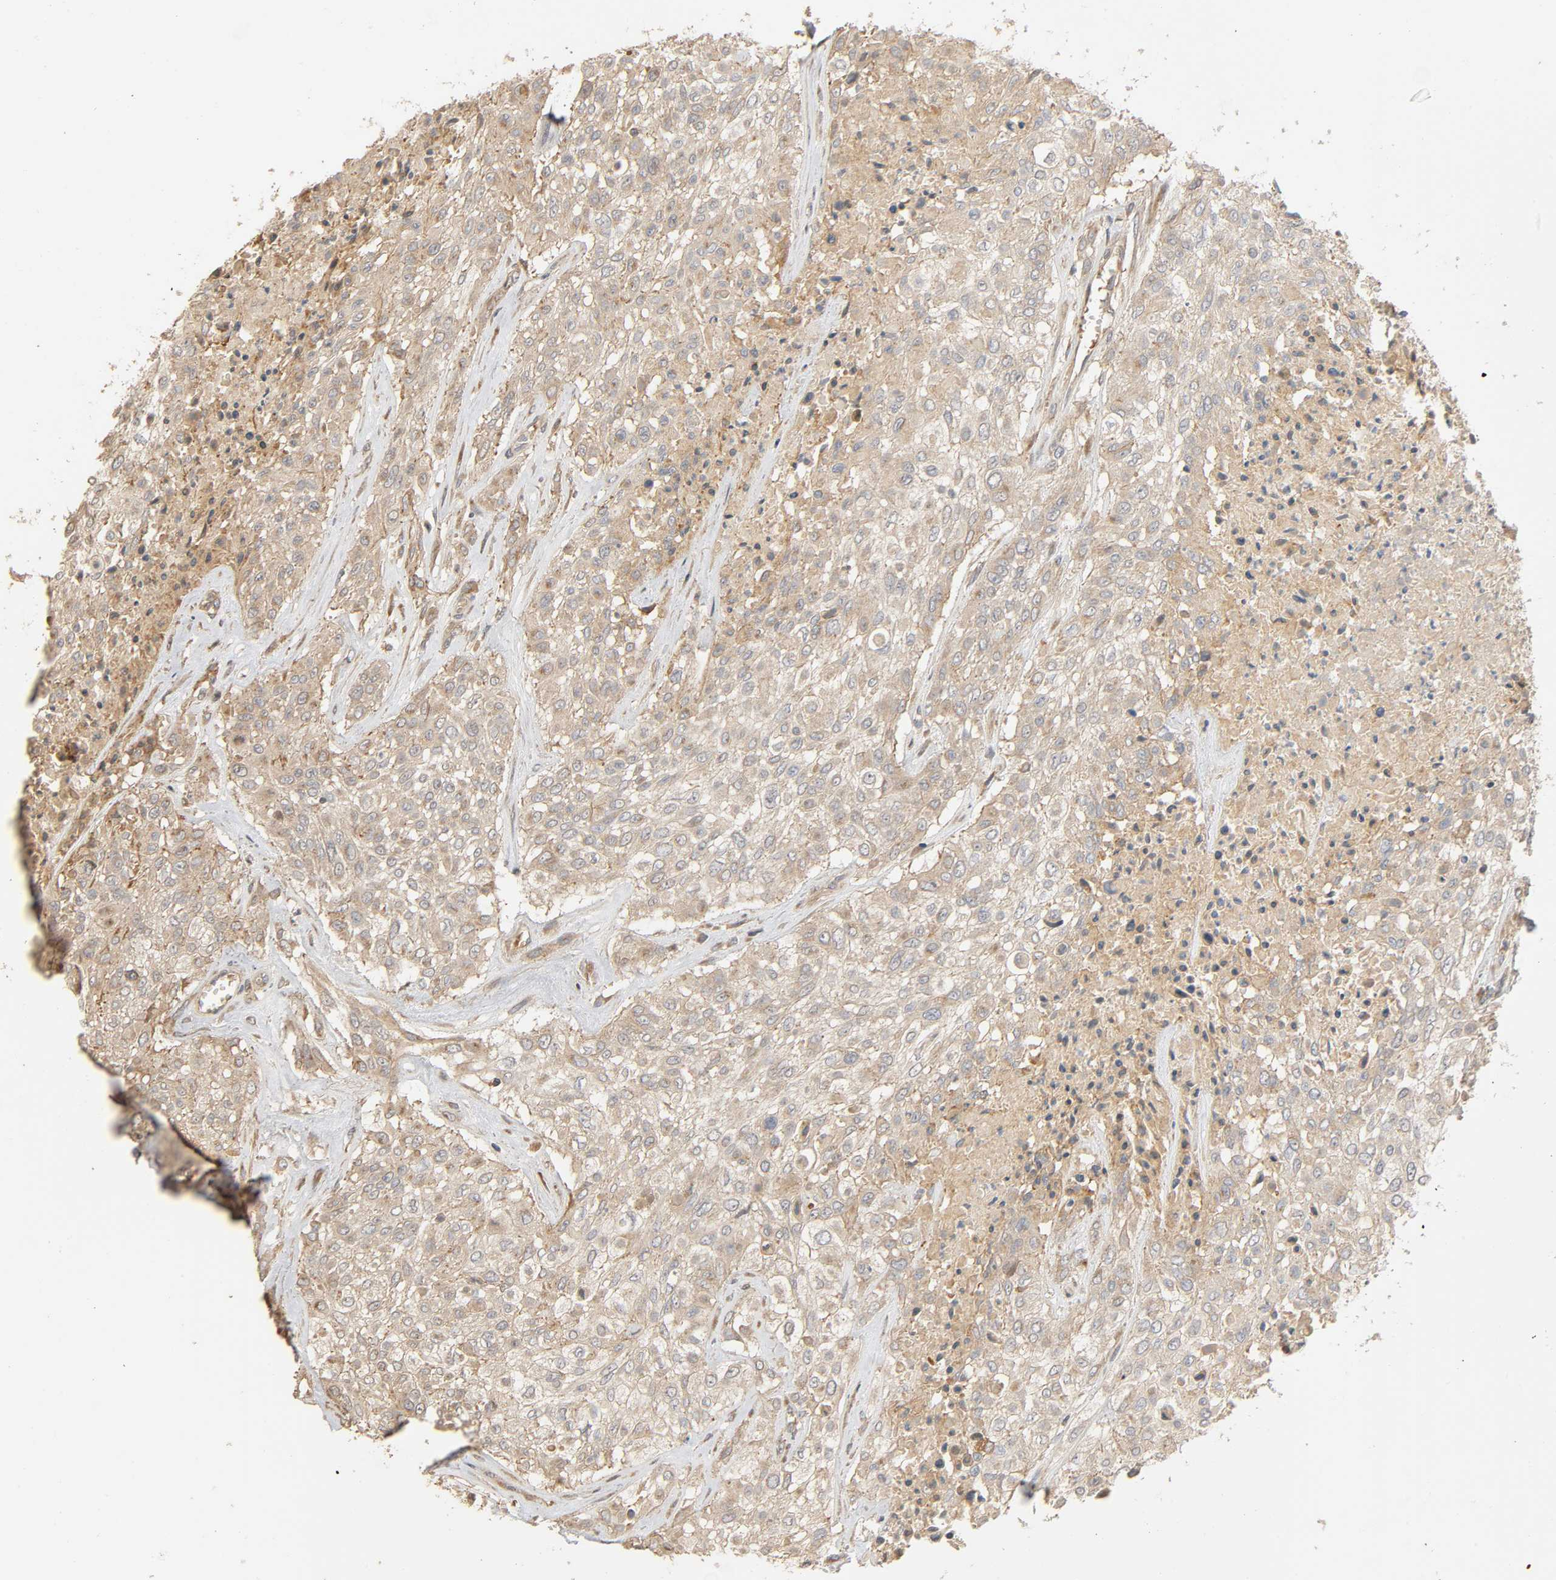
{"staining": {"intensity": "weak", "quantity": ">75%", "location": "cytoplasmic/membranous"}, "tissue": "urothelial cancer", "cell_type": "Tumor cells", "image_type": "cancer", "snomed": [{"axis": "morphology", "description": "Urothelial carcinoma, High grade"}, {"axis": "topography", "description": "Urinary bladder"}], "caption": "IHC (DAB) staining of urothelial cancer demonstrates weak cytoplasmic/membranous protein positivity in approximately >75% of tumor cells.", "gene": "SGSM1", "patient": {"sex": "male", "age": 57}}